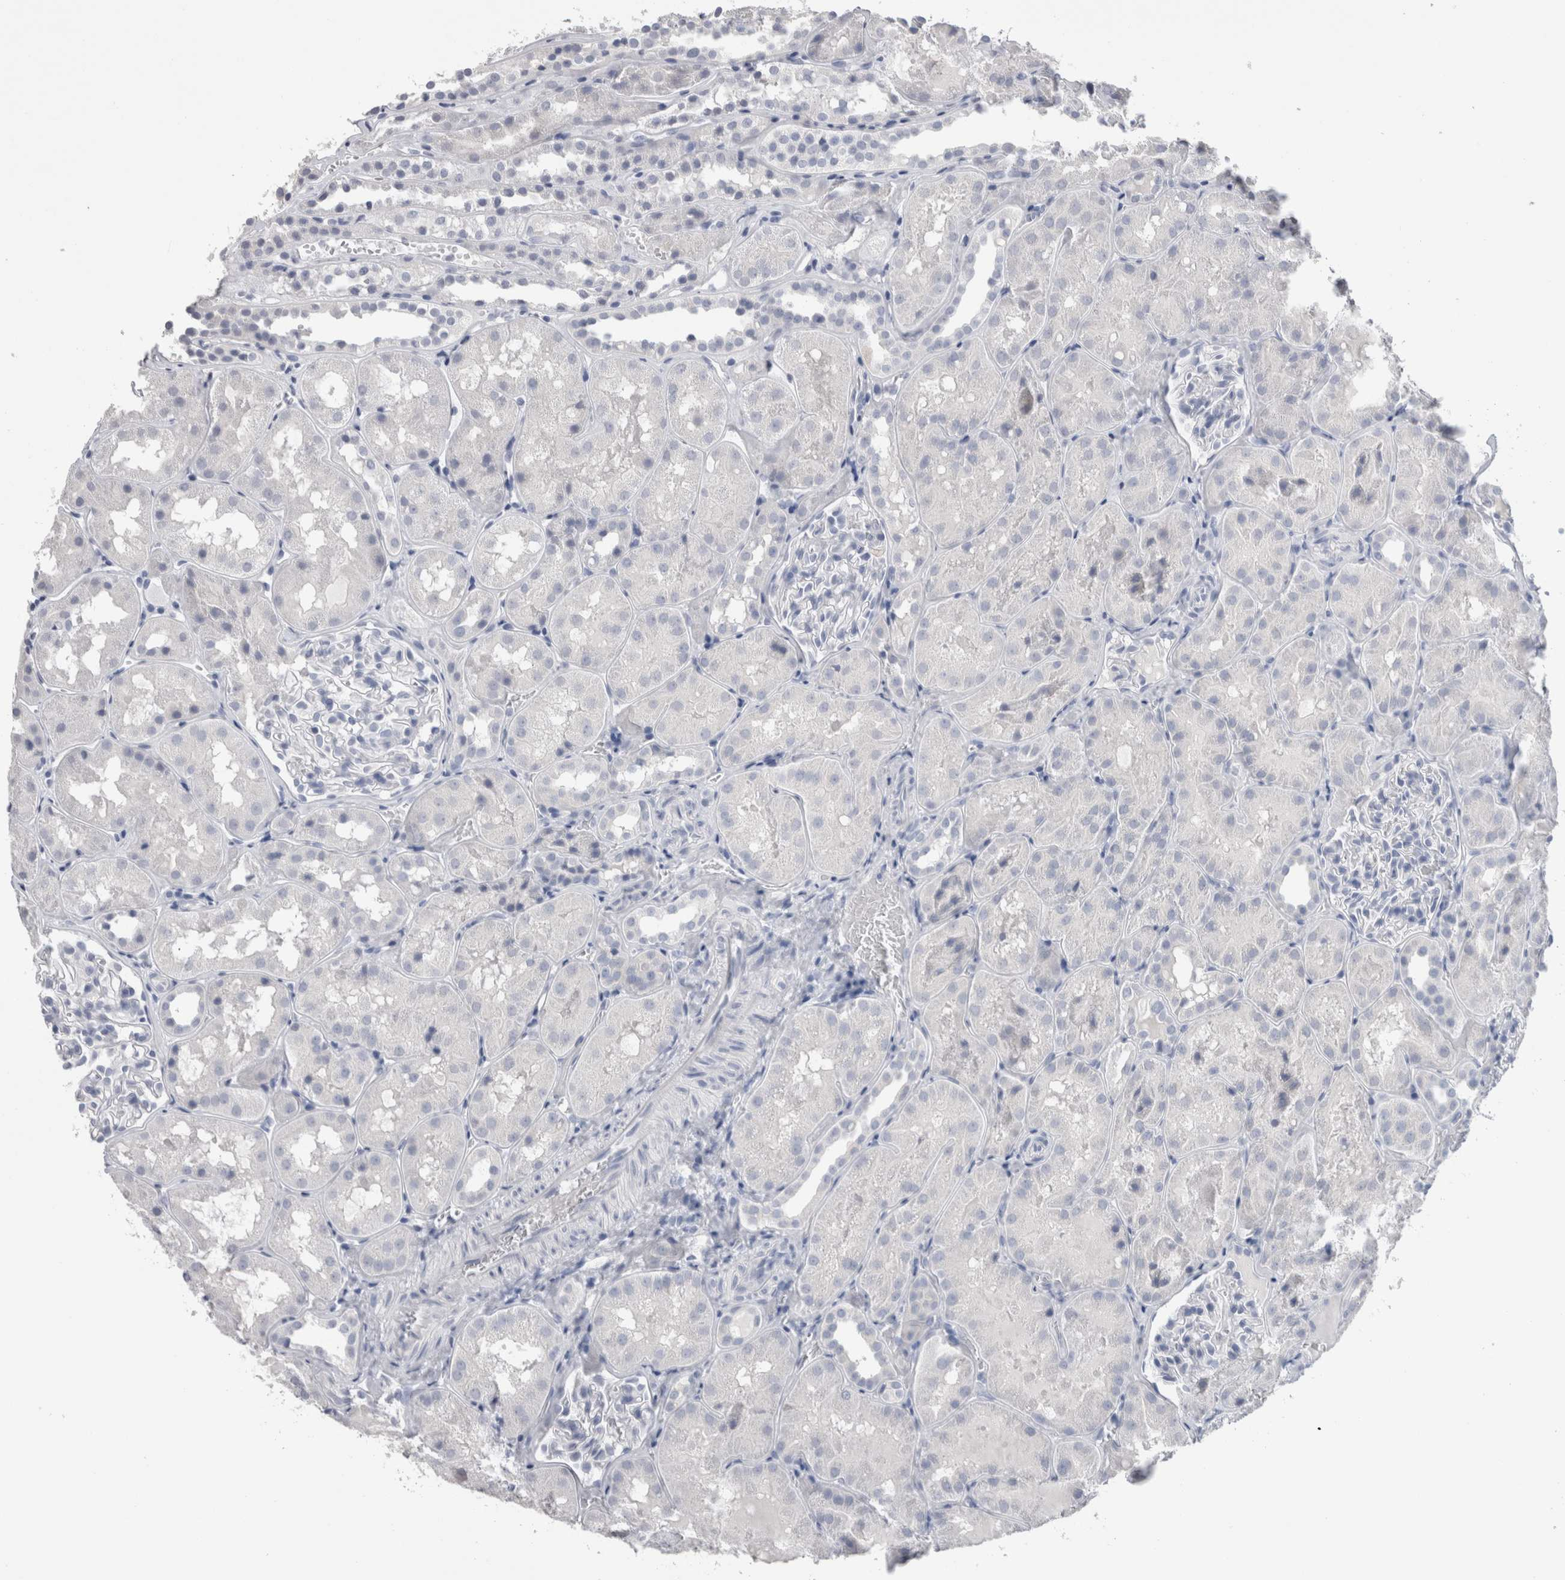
{"staining": {"intensity": "negative", "quantity": "none", "location": "none"}, "tissue": "kidney", "cell_type": "Cells in glomeruli", "image_type": "normal", "snomed": [{"axis": "morphology", "description": "Normal tissue, NOS"}, {"axis": "topography", "description": "Kidney"}], "caption": "High magnification brightfield microscopy of benign kidney stained with DAB (brown) and counterstained with hematoxylin (blue): cells in glomeruli show no significant staining. The staining is performed using DAB (3,3'-diaminobenzidine) brown chromogen with nuclei counter-stained in using hematoxylin.", "gene": "CA8", "patient": {"sex": "male", "age": 16}}